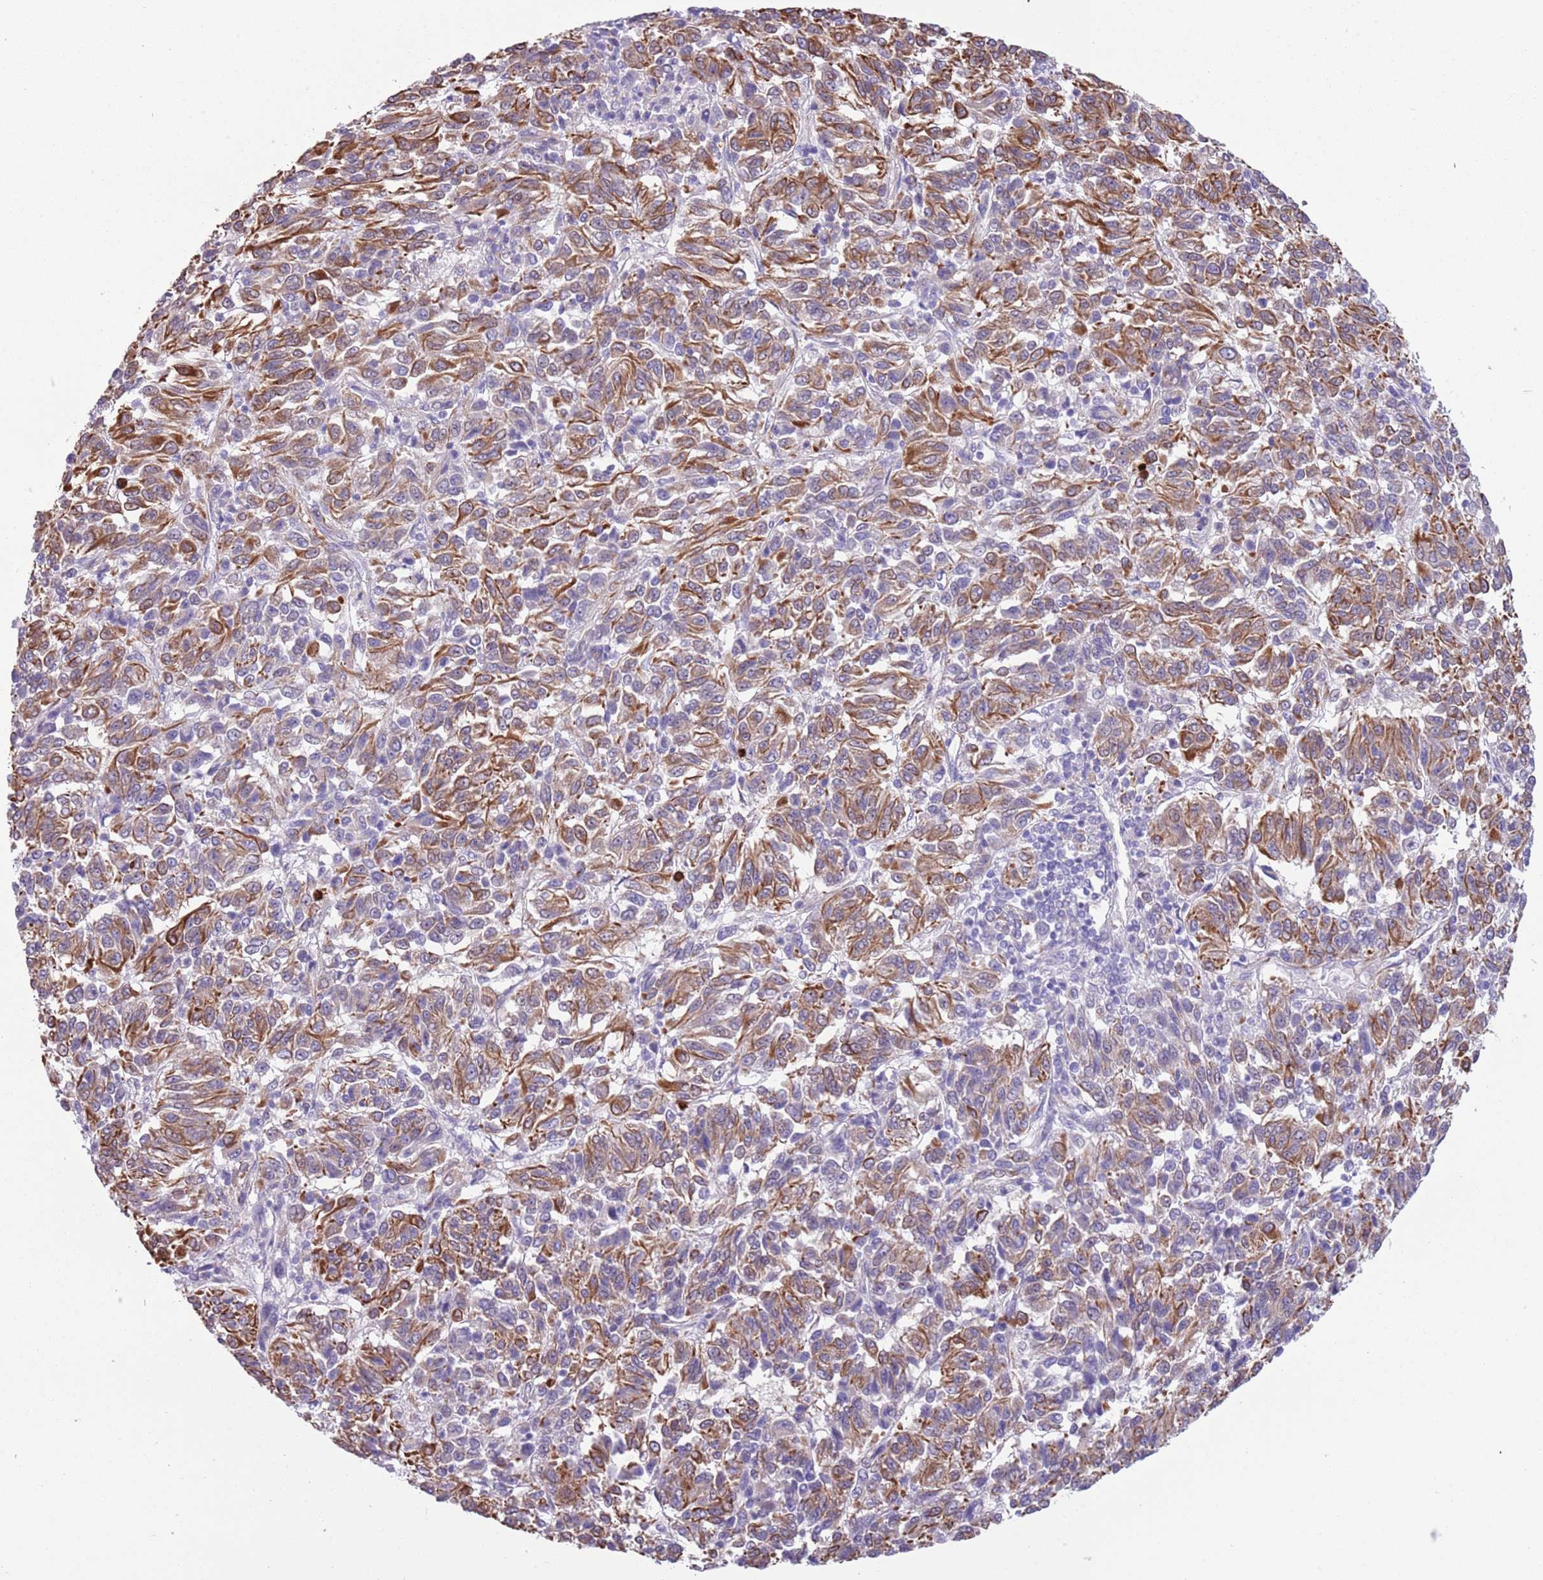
{"staining": {"intensity": "moderate", "quantity": ">75%", "location": "cytoplasmic/membranous"}, "tissue": "melanoma", "cell_type": "Tumor cells", "image_type": "cancer", "snomed": [{"axis": "morphology", "description": "Malignant melanoma, Metastatic site"}, {"axis": "topography", "description": "Lung"}], "caption": "IHC (DAB (3,3'-diaminobenzidine)) staining of human malignant melanoma (metastatic site) reveals moderate cytoplasmic/membranous protein staining in about >75% of tumor cells.", "gene": "TSGA13", "patient": {"sex": "male", "age": 64}}